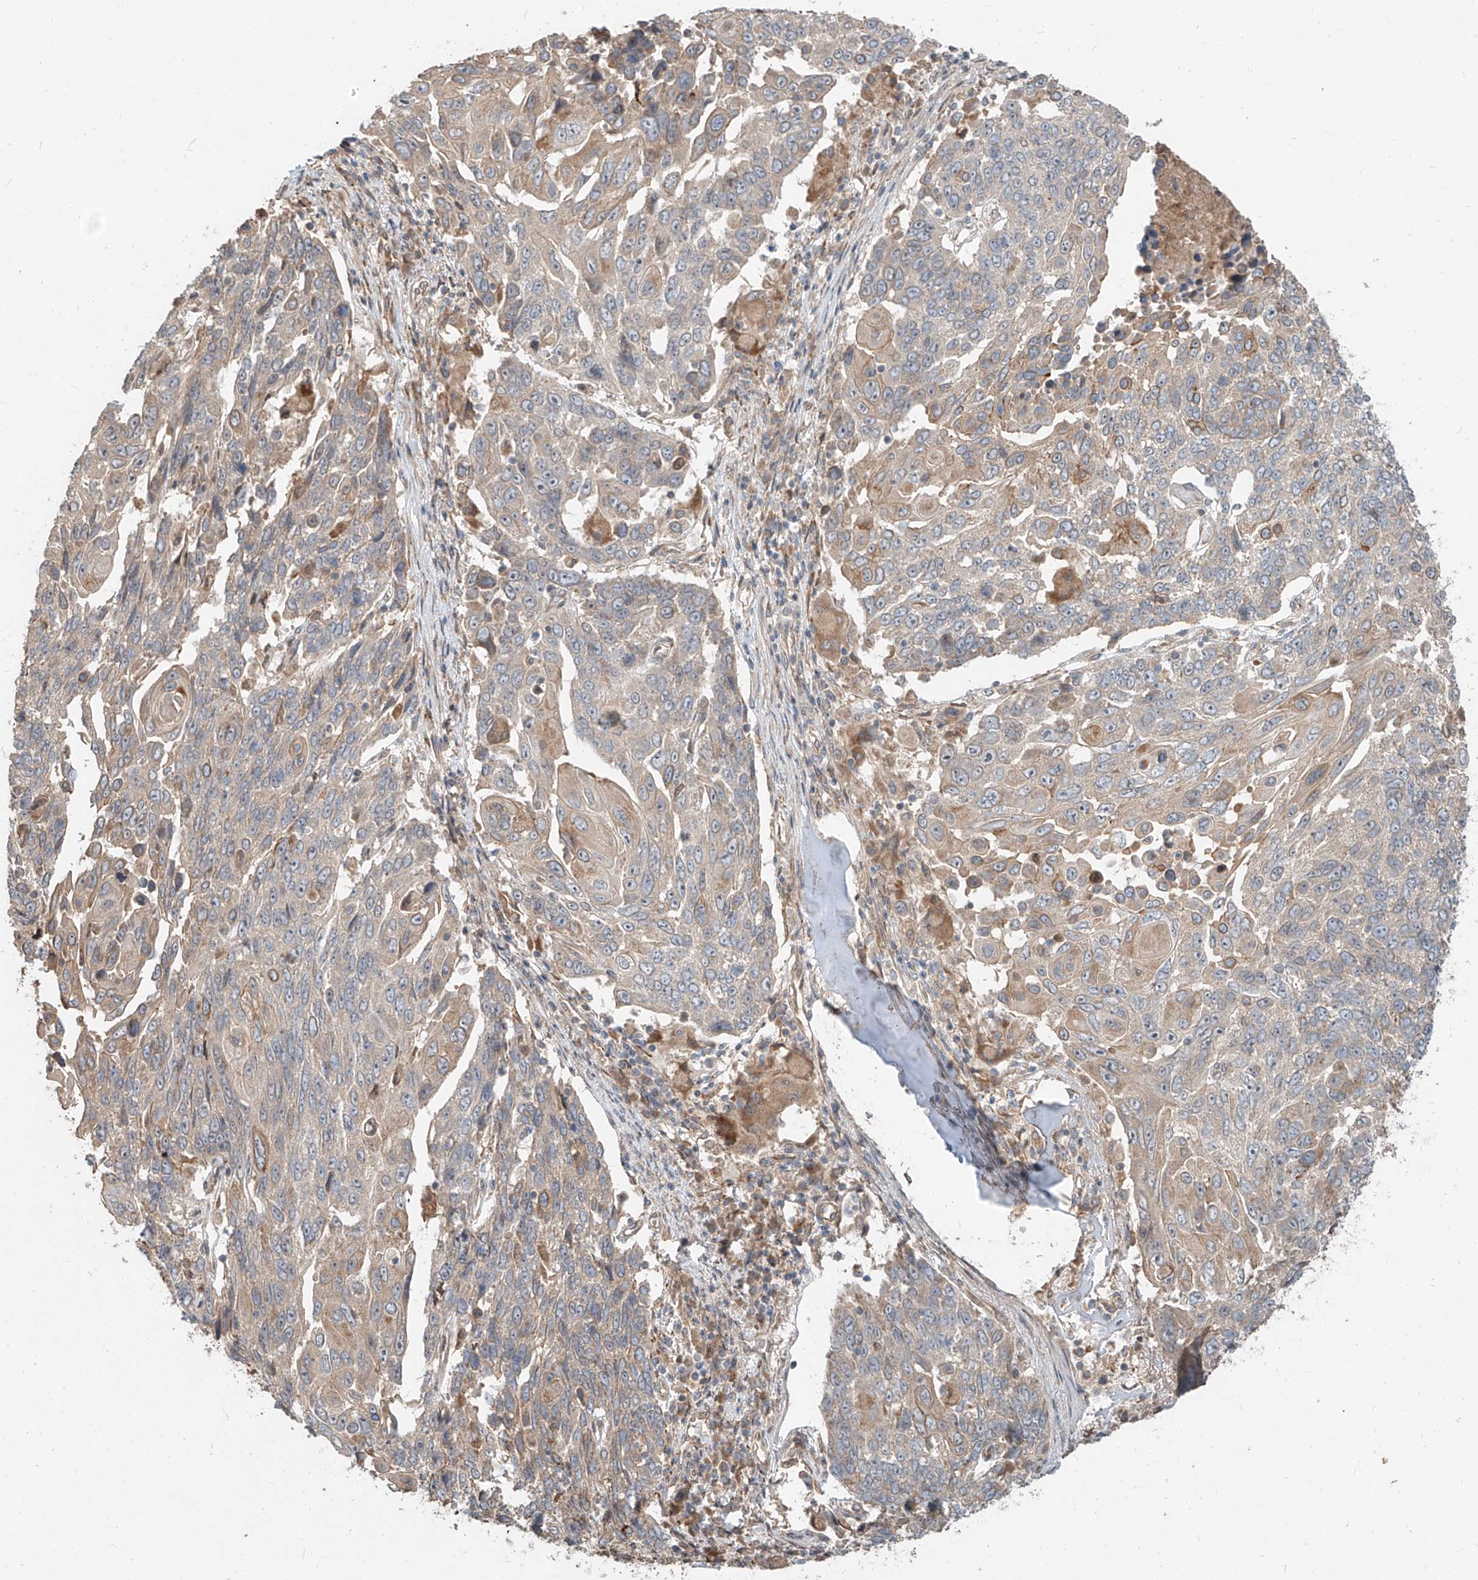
{"staining": {"intensity": "moderate", "quantity": "<25%", "location": "cytoplasmic/membranous"}, "tissue": "lung cancer", "cell_type": "Tumor cells", "image_type": "cancer", "snomed": [{"axis": "morphology", "description": "Squamous cell carcinoma, NOS"}, {"axis": "topography", "description": "Lung"}], "caption": "Brown immunohistochemical staining in human lung cancer (squamous cell carcinoma) reveals moderate cytoplasmic/membranous staining in about <25% of tumor cells.", "gene": "STX19", "patient": {"sex": "male", "age": 66}}